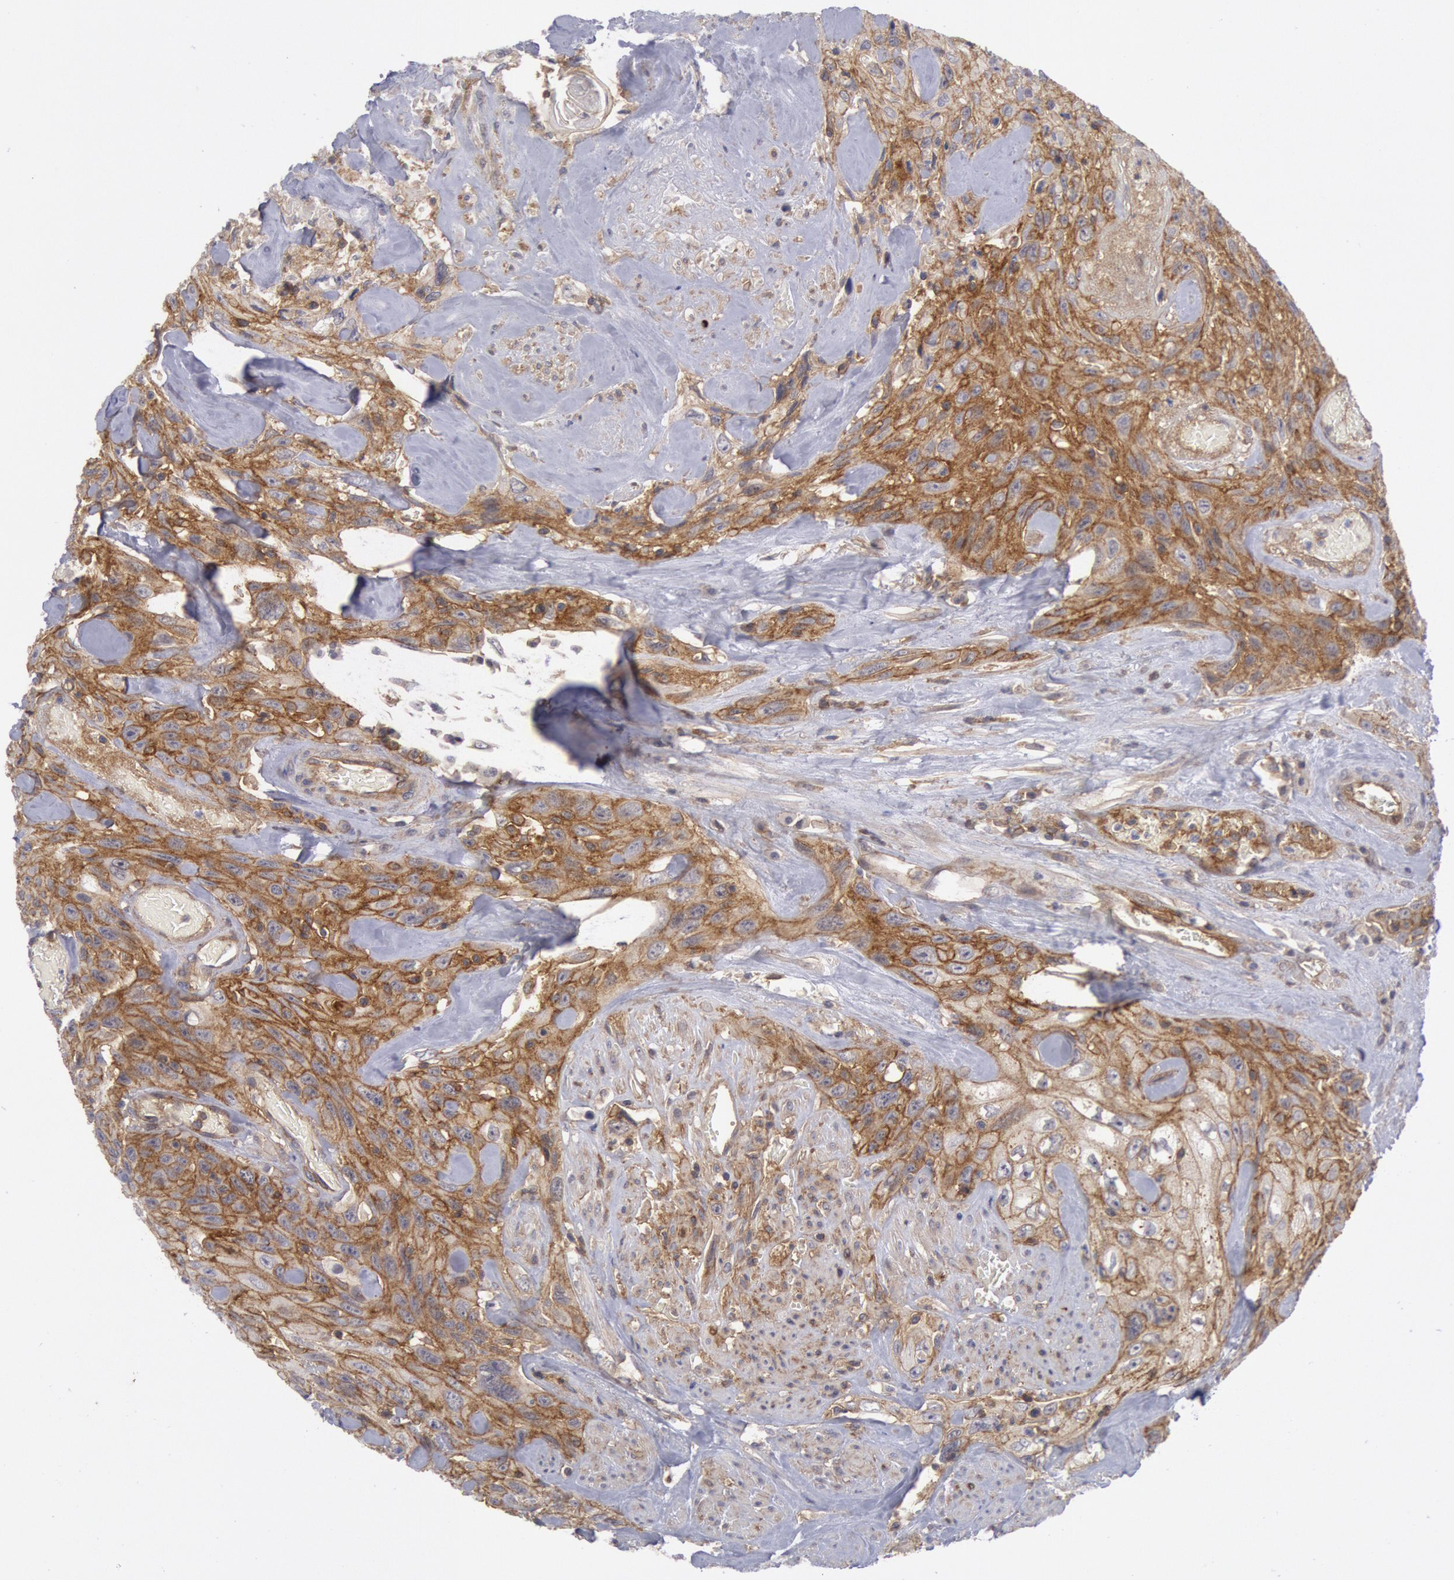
{"staining": {"intensity": "moderate", "quantity": ">75%", "location": "cytoplasmic/membranous"}, "tissue": "urothelial cancer", "cell_type": "Tumor cells", "image_type": "cancer", "snomed": [{"axis": "morphology", "description": "Urothelial carcinoma, High grade"}, {"axis": "topography", "description": "Urinary bladder"}], "caption": "This histopathology image exhibits urothelial carcinoma (high-grade) stained with immunohistochemistry to label a protein in brown. The cytoplasmic/membranous of tumor cells show moderate positivity for the protein. Nuclei are counter-stained blue.", "gene": "STX4", "patient": {"sex": "female", "age": 84}}